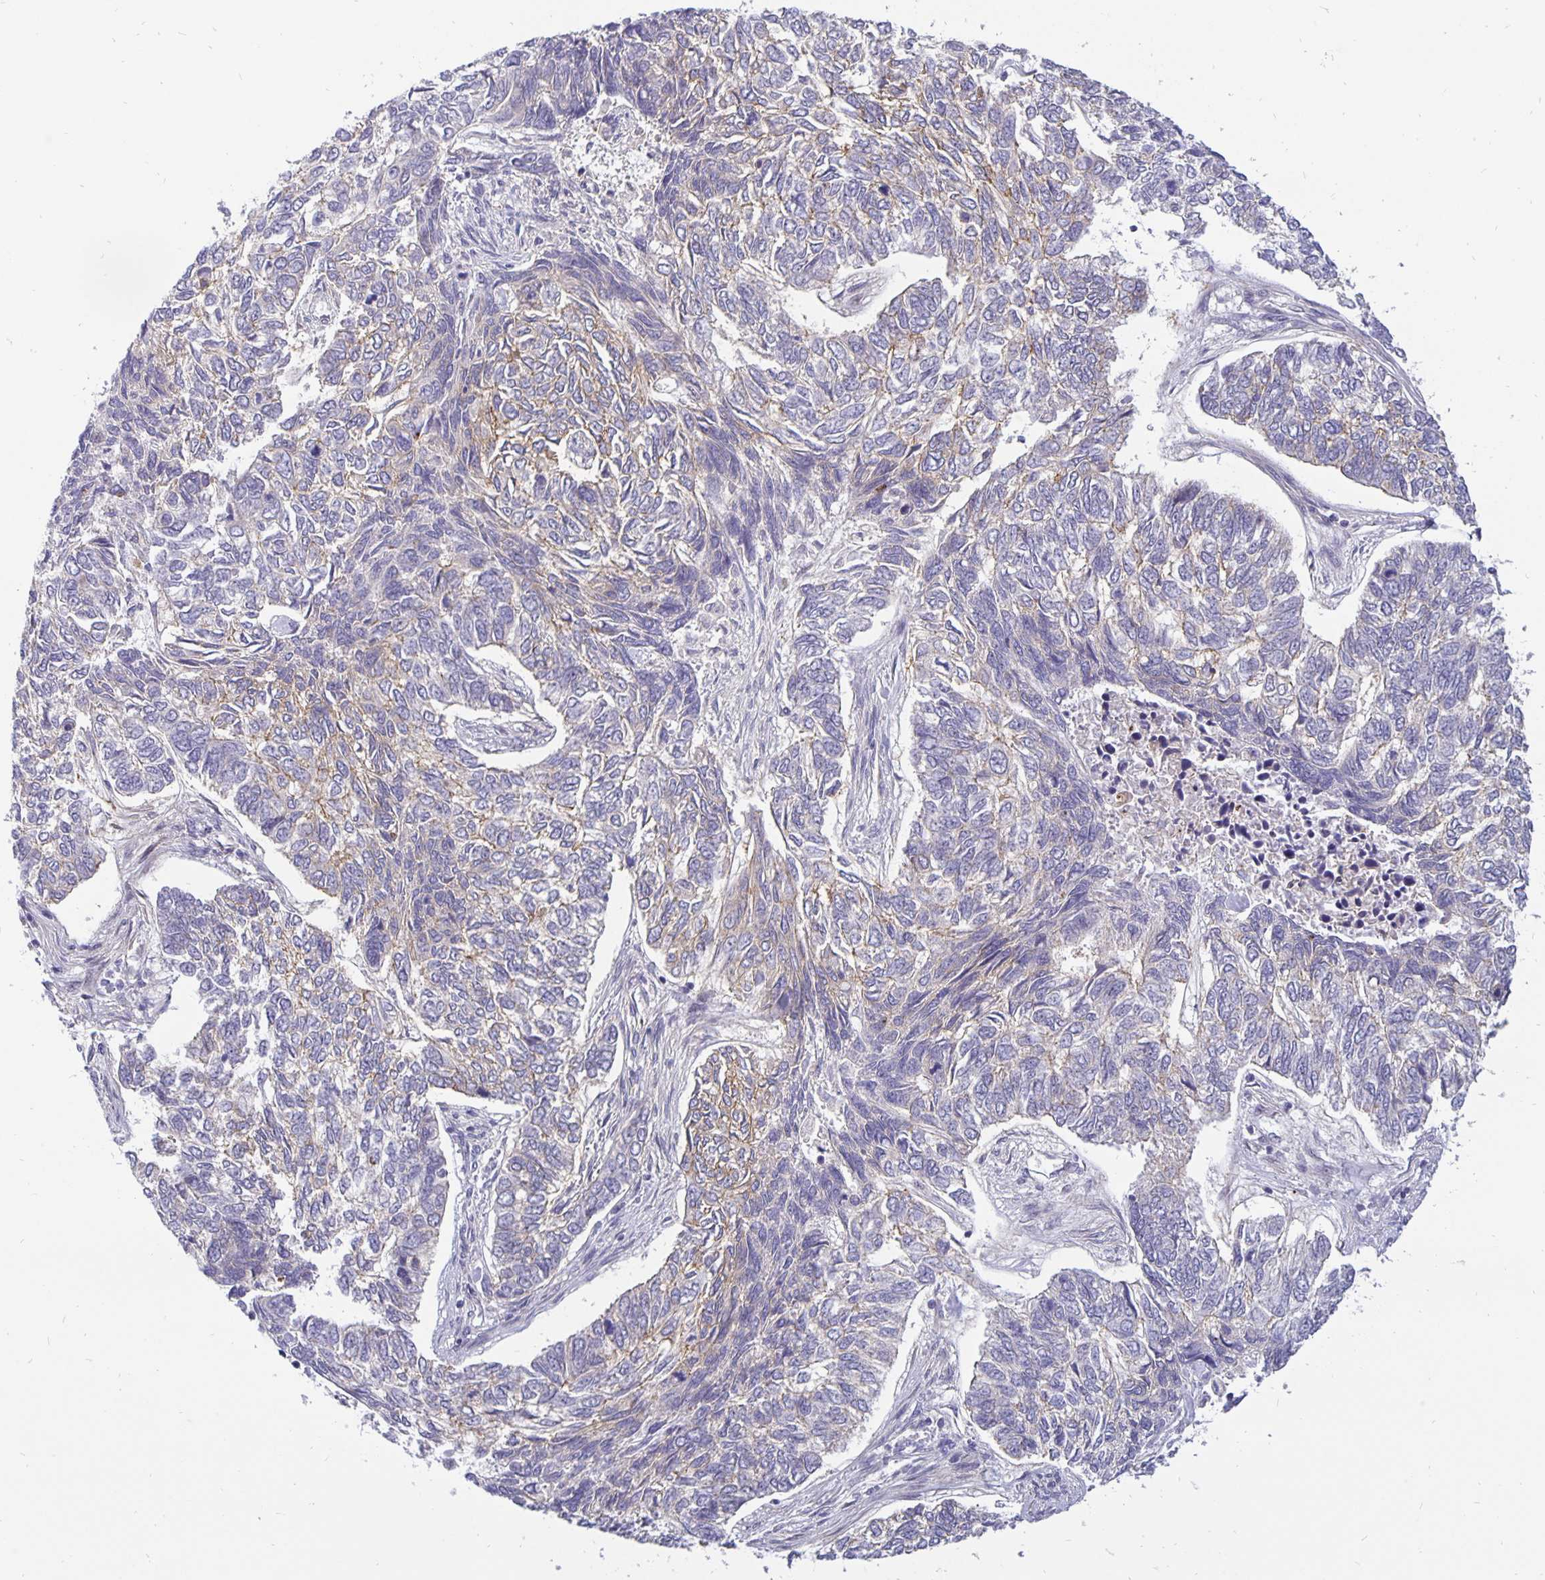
{"staining": {"intensity": "weak", "quantity": "25%-75%", "location": "cytoplasmic/membranous"}, "tissue": "skin cancer", "cell_type": "Tumor cells", "image_type": "cancer", "snomed": [{"axis": "morphology", "description": "Basal cell carcinoma"}, {"axis": "topography", "description": "Skin"}], "caption": "Tumor cells show weak cytoplasmic/membranous expression in approximately 25%-75% of cells in skin cancer.", "gene": "ERBB2", "patient": {"sex": "female", "age": 65}}